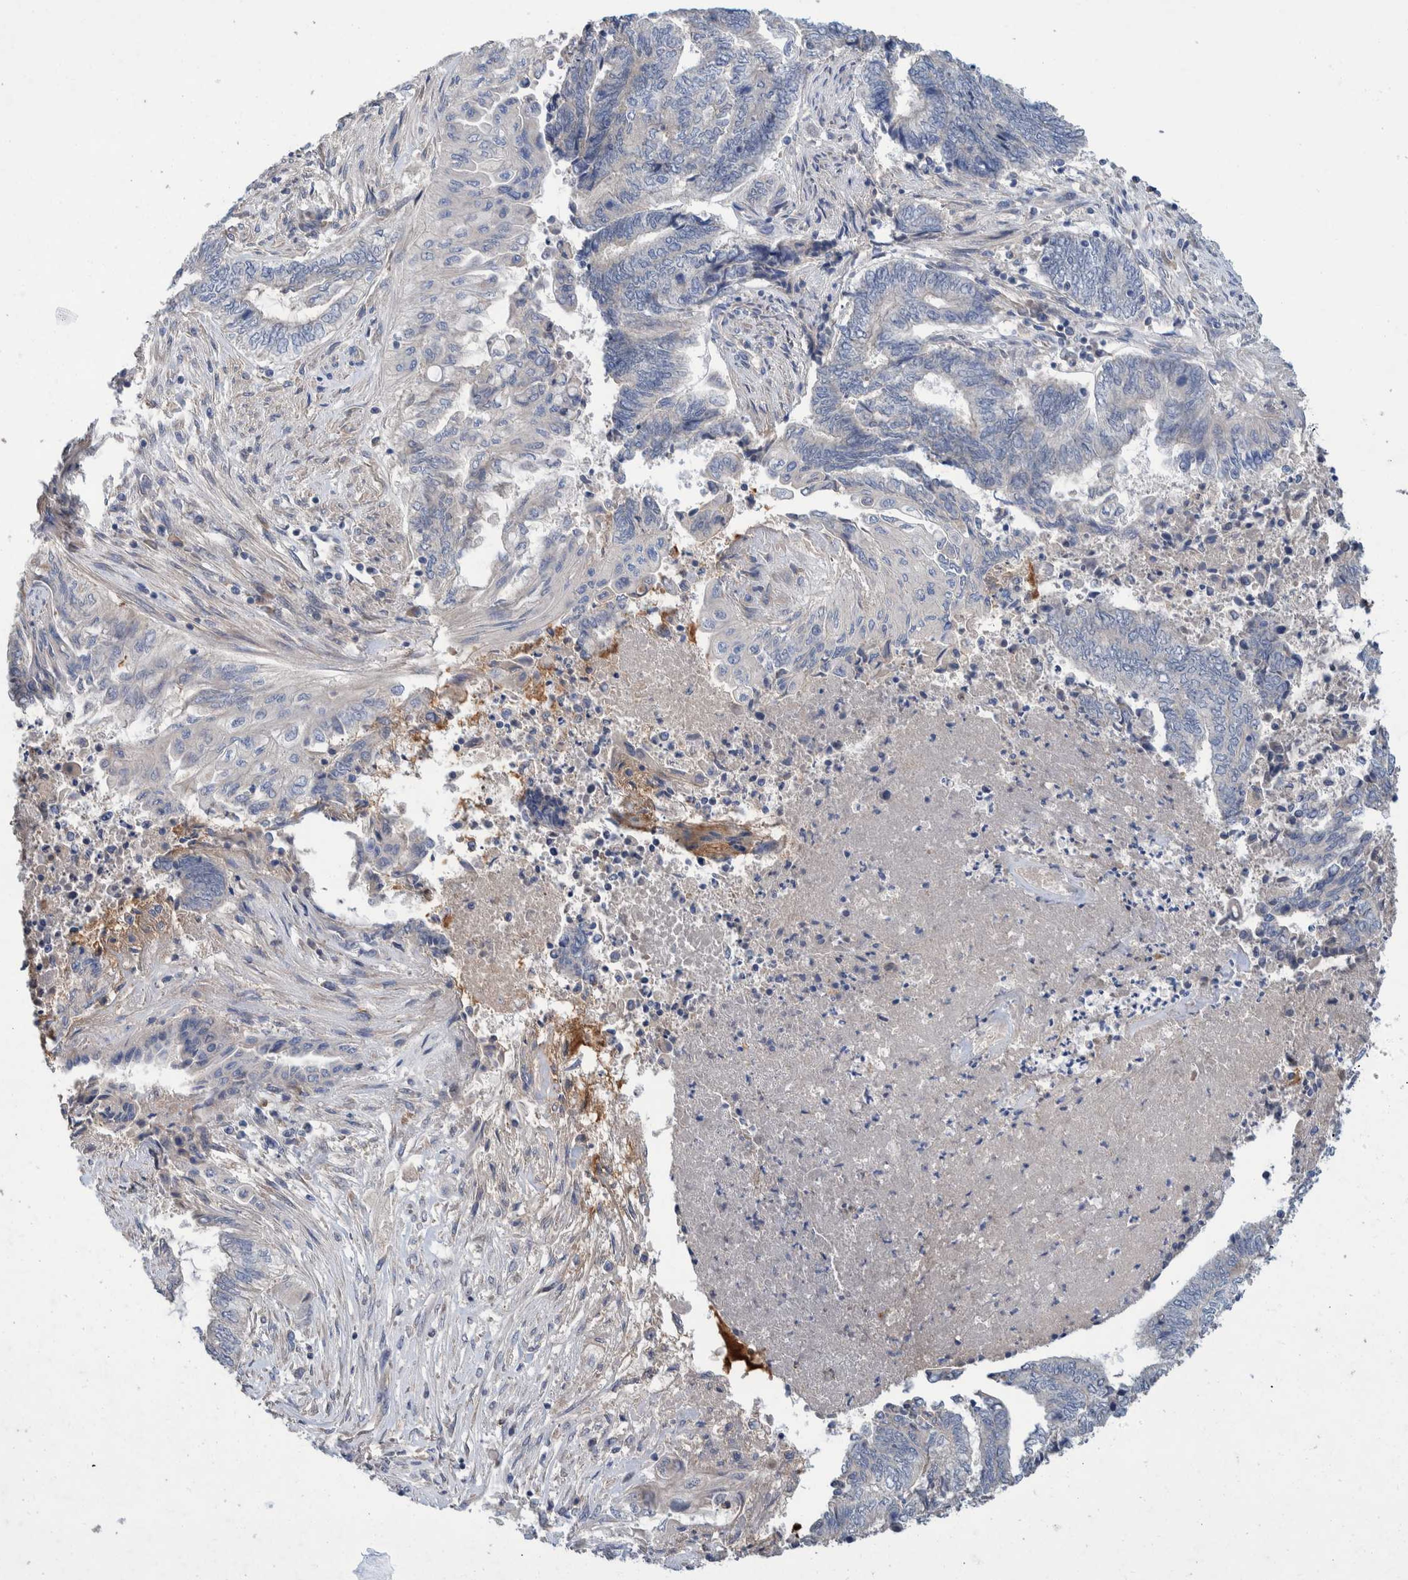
{"staining": {"intensity": "negative", "quantity": "none", "location": "none"}, "tissue": "endometrial cancer", "cell_type": "Tumor cells", "image_type": "cancer", "snomed": [{"axis": "morphology", "description": "Adenocarcinoma, NOS"}, {"axis": "topography", "description": "Uterus"}, {"axis": "topography", "description": "Endometrium"}], "caption": "Immunohistochemical staining of human adenocarcinoma (endometrial) exhibits no significant positivity in tumor cells. (DAB (3,3'-diaminobenzidine) IHC, high magnification).", "gene": "PLPBP", "patient": {"sex": "female", "age": 70}}